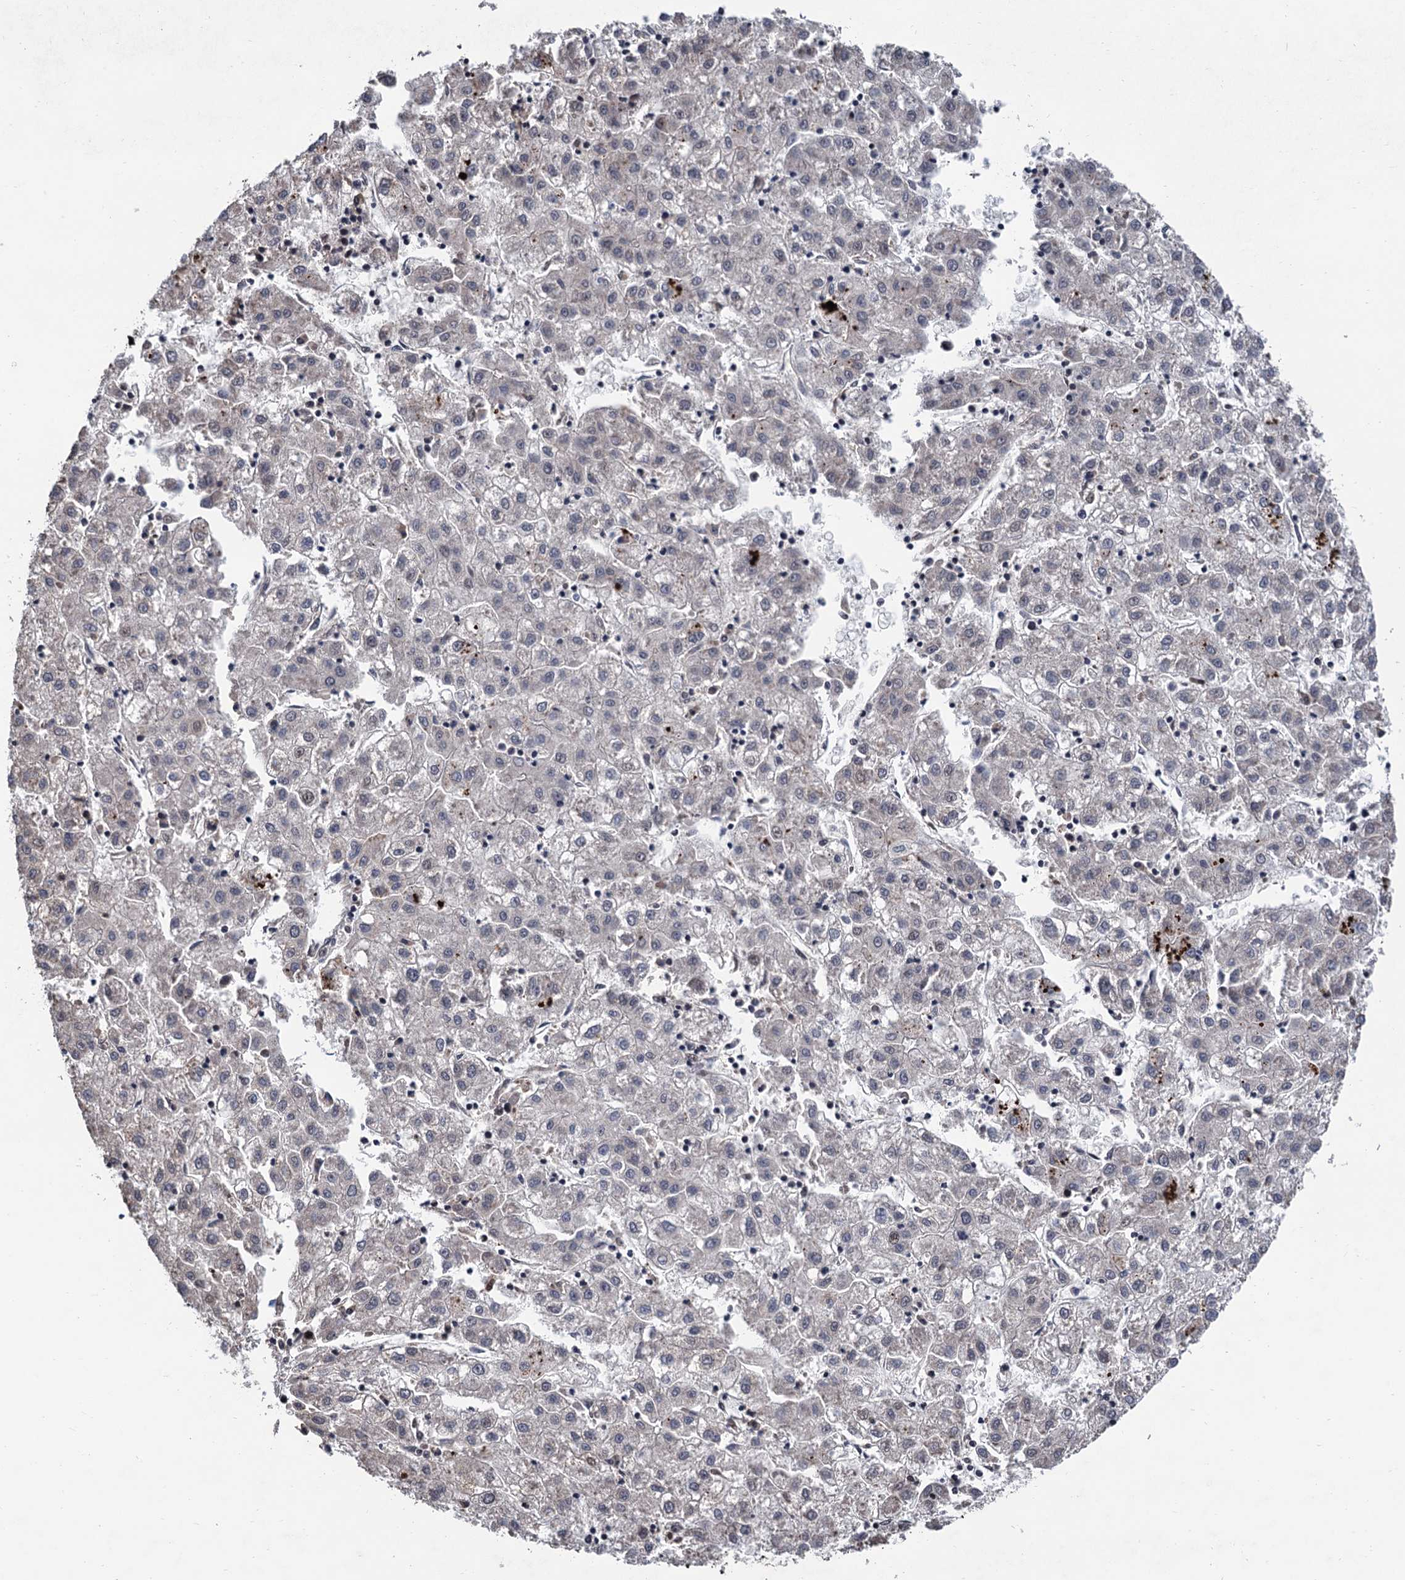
{"staining": {"intensity": "negative", "quantity": "none", "location": "none"}, "tissue": "liver cancer", "cell_type": "Tumor cells", "image_type": "cancer", "snomed": [{"axis": "morphology", "description": "Carcinoma, Hepatocellular, NOS"}, {"axis": "topography", "description": "Liver"}], "caption": "Liver cancer stained for a protein using immunohistochemistry (IHC) demonstrates no positivity tumor cells.", "gene": "TSEN34", "patient": {"sex": "male", "age": 72}}